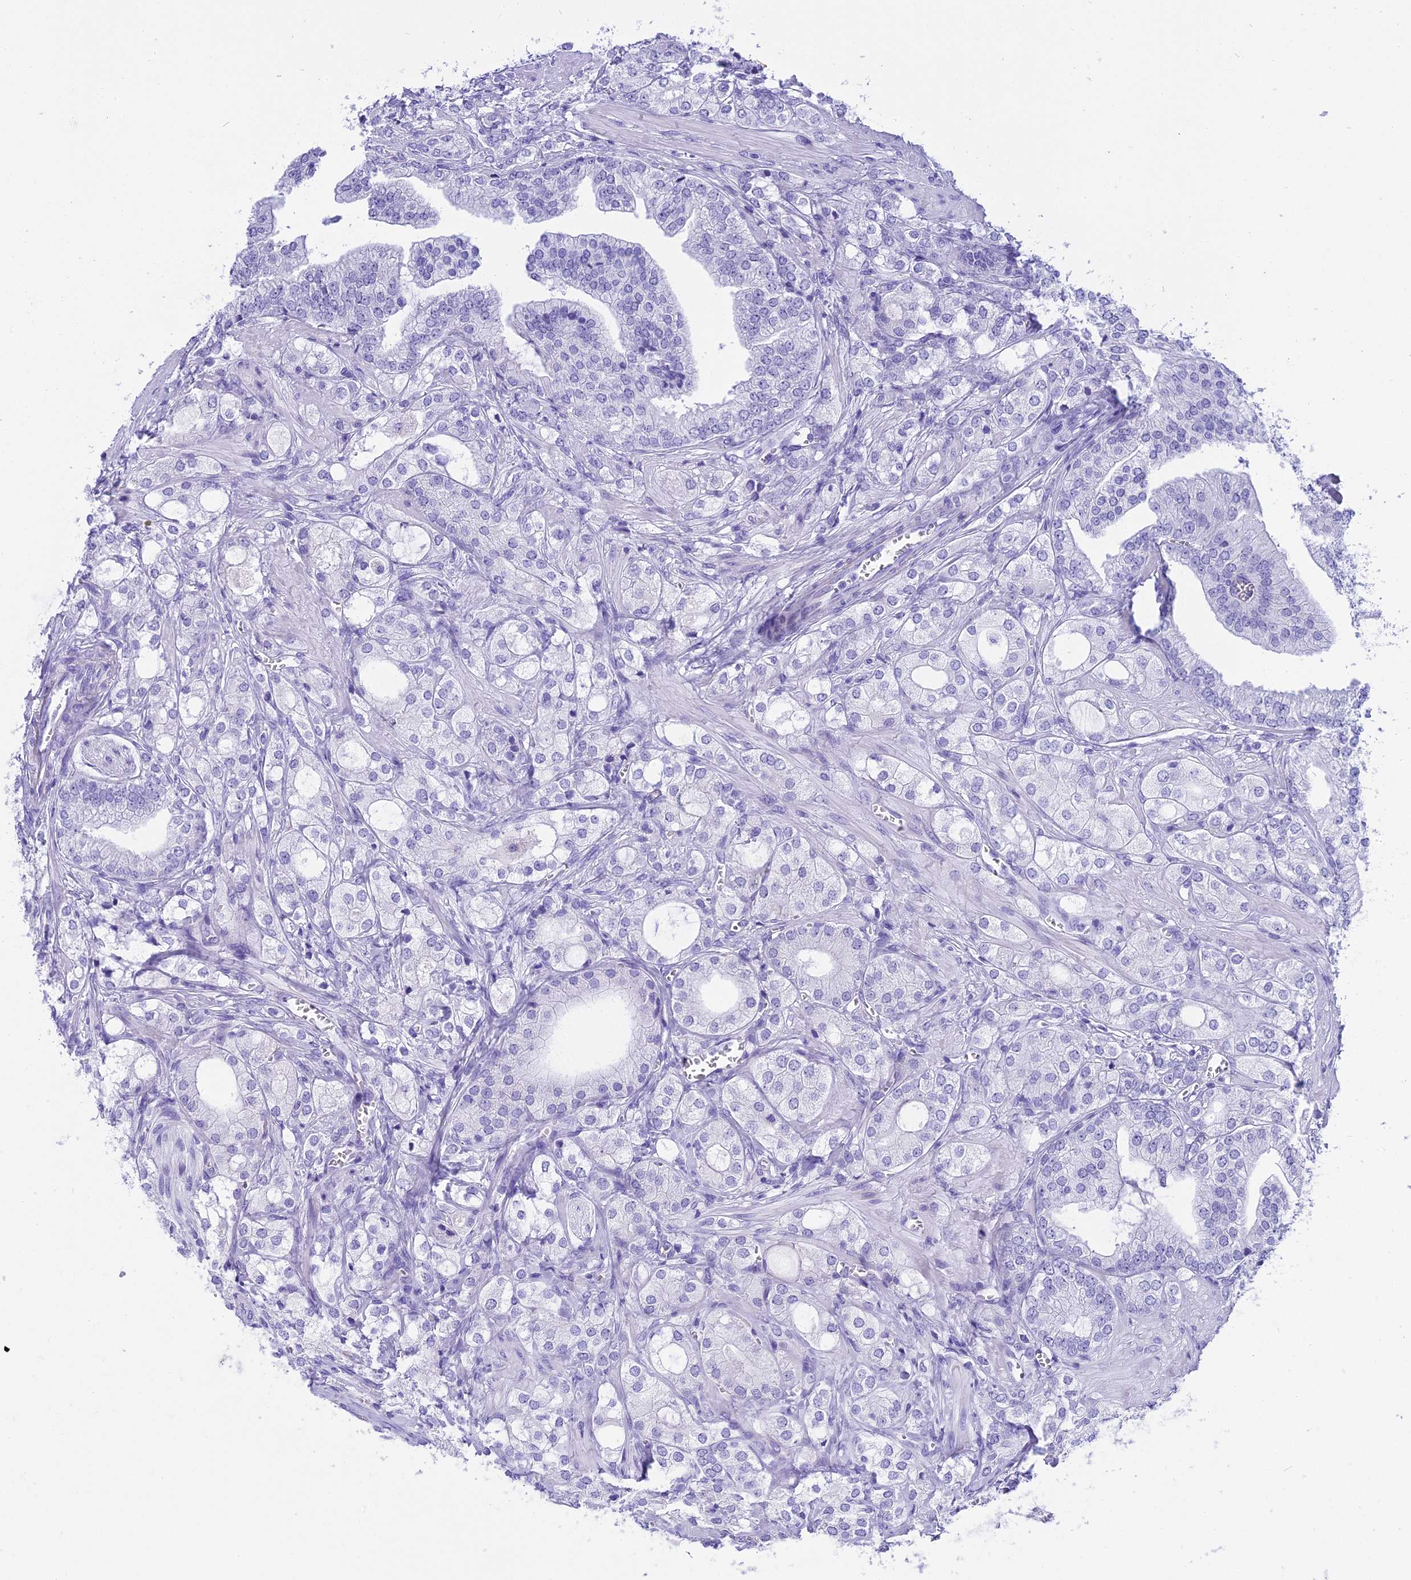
{"staining": {"intensity": "negative", "quantity": "none", "location": "none"}, "tissue": "prostate cancer", "cell_type": "Tumor cells", "image_type": "cancer", "snomed": [{"axis": "morphology", "description": "Adenocarcinoma, High grade"}, {"axis": "topography", "description": "Prostate"}], "caption": "The immunohistochemistry image has no significant staining in tumor cells of prostate cancer (high-grade adenocarcinoma) tissue.", "gene": "KCTD14", "patient": {"sex": "male", "age": 50}}